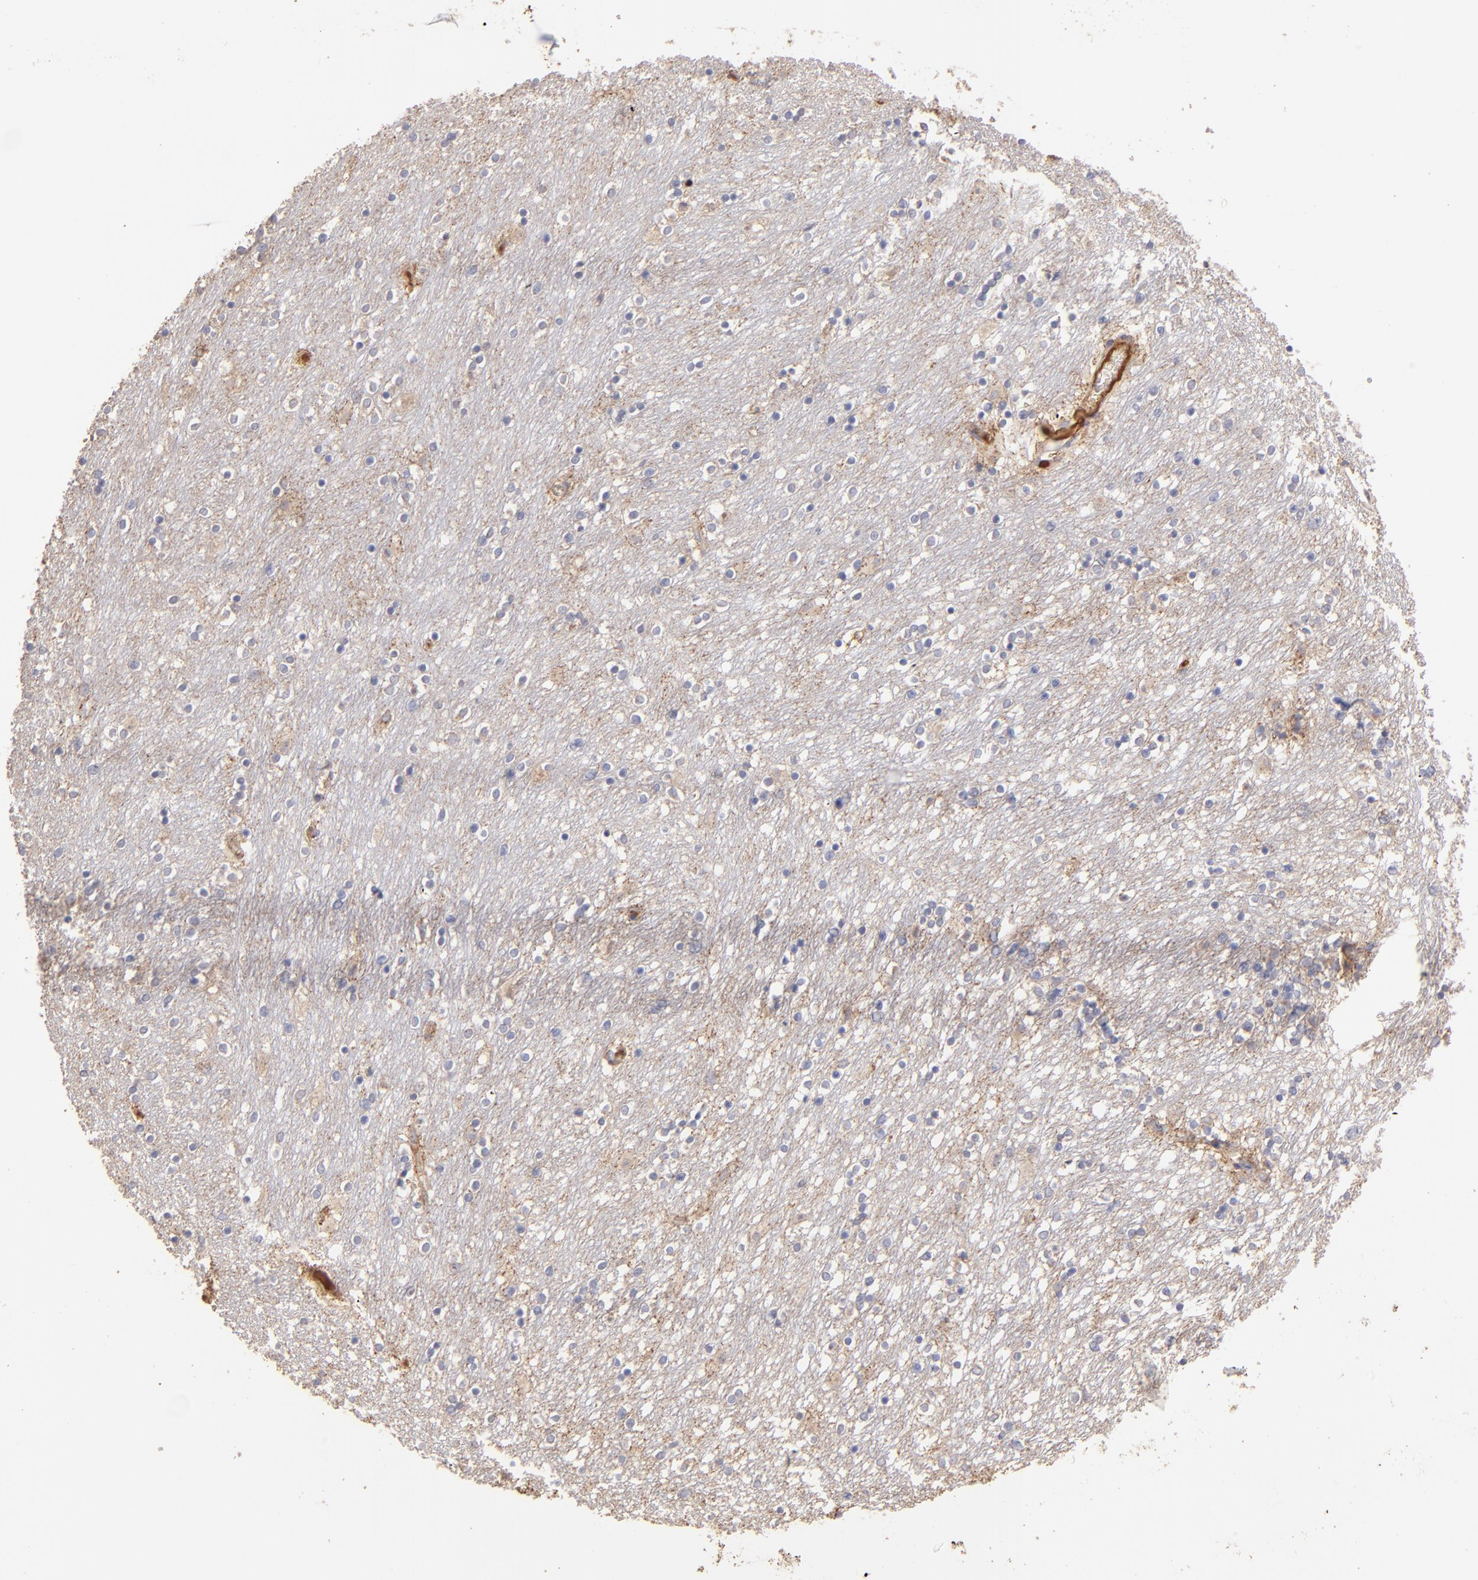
{"staining": {"intensity": "negative", "quantity": "none", "location": "none"}, "tissue": "caudate", "cell_type": "Glial cells", "image_type": "normal", "snomed": [{"axis": "morphology", "description": "Normal tissue, NOS"}, {"axis": "topography", "description": "Lateral ventricle wall"}], "caption": "An image of human caudate is negative for staining in glial cells. Nuclei are stained in blue.", "gene": "NFKBIE", "patient": {"sex": "female", "age": 54}}